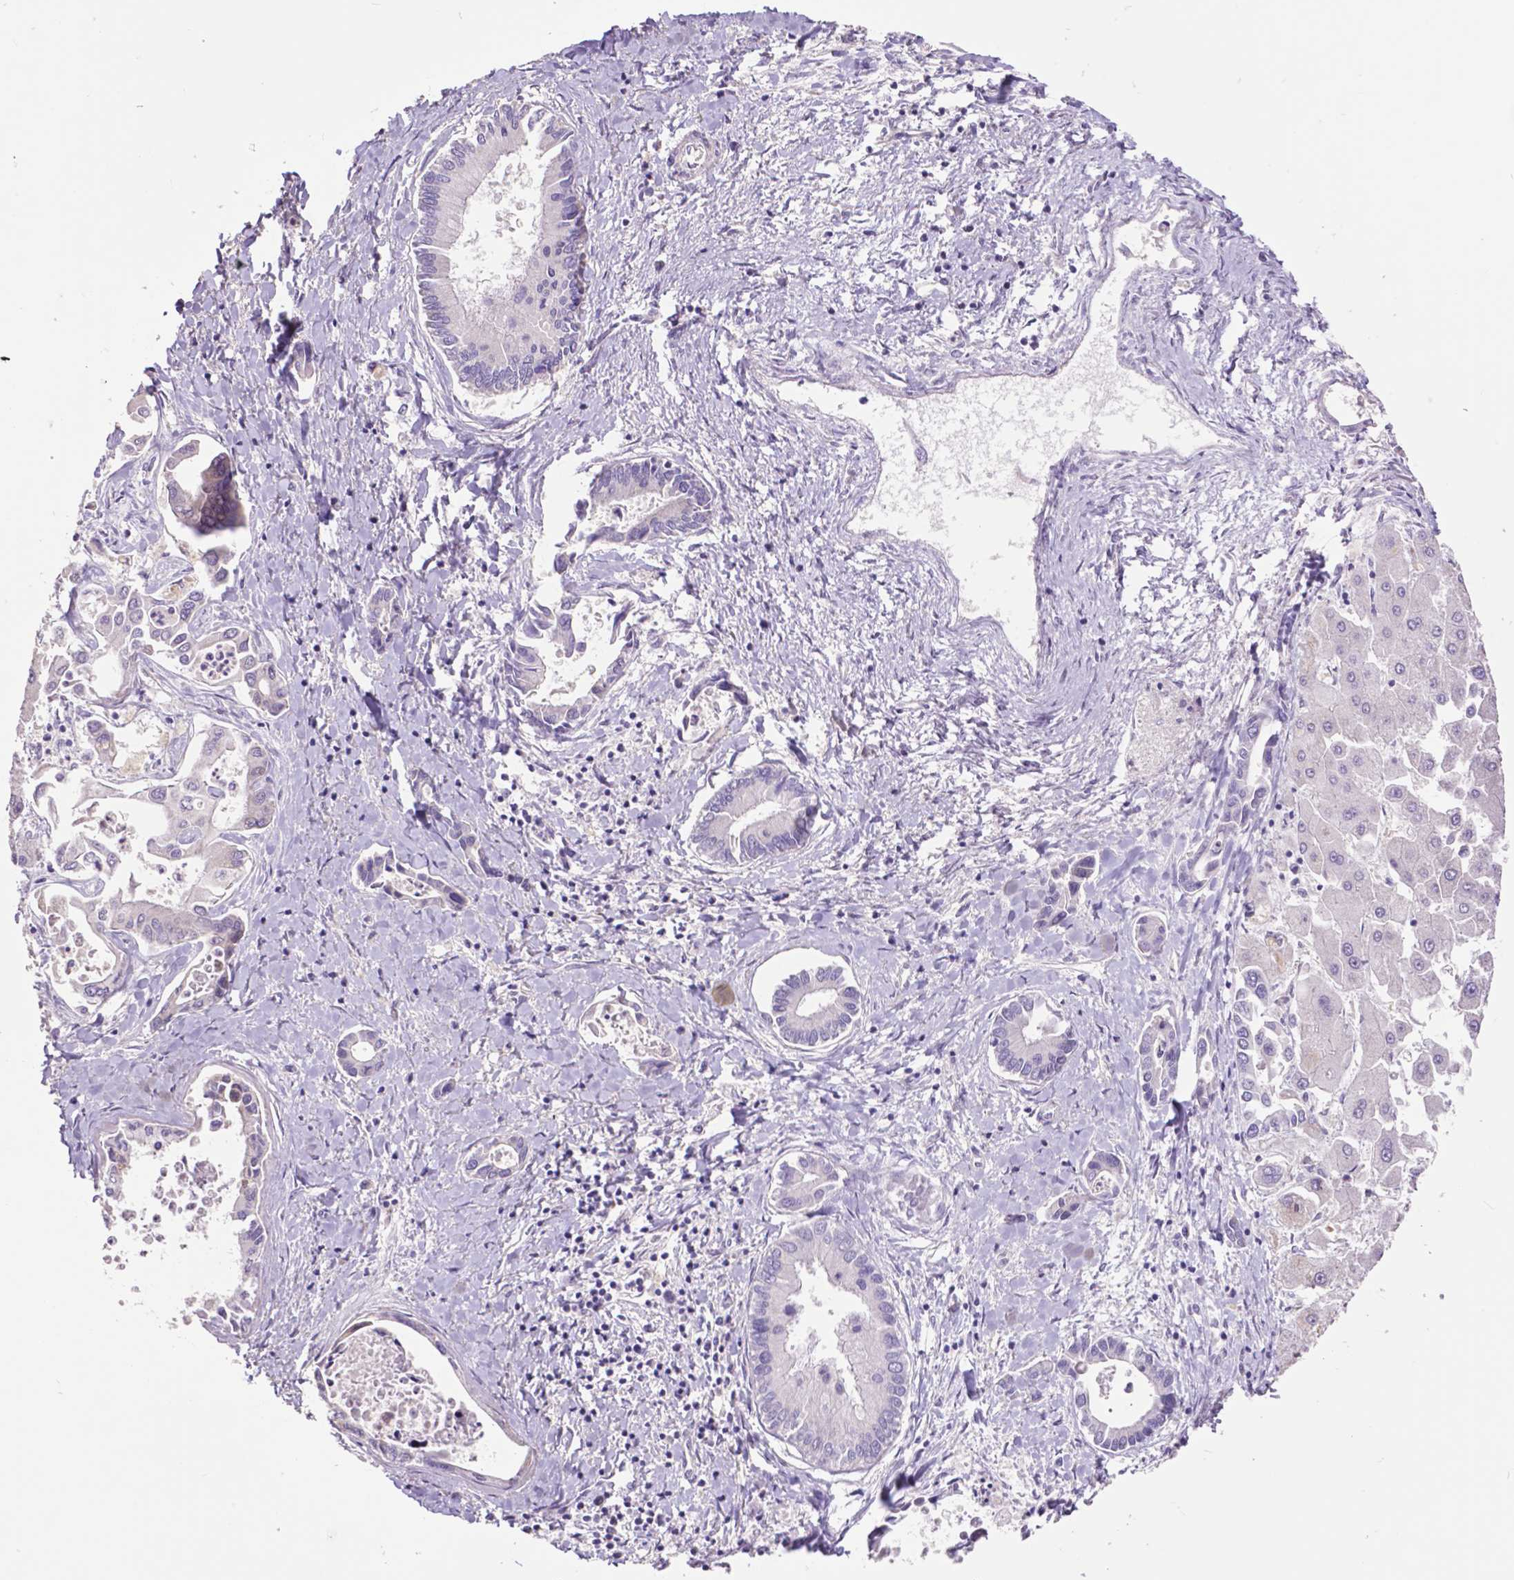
{"staining": {"intensity": "negative", "quantity": "none", "location": "none"}, "tissue": "liver cancer", "cell_type": "Tumor cells", "image_type": "cancer", "snomed": [{"axis": "morphology", "description": "Cholangiocarcinoma"}, {"axis": "topography", "description": "Liver"}], "caption": "Liver cholangiocarcinoma stained for a protein using IHC reveals no positivity tumor cells.", "gene": "MCL1", "patient": {"sex": "male", "age": 66}}